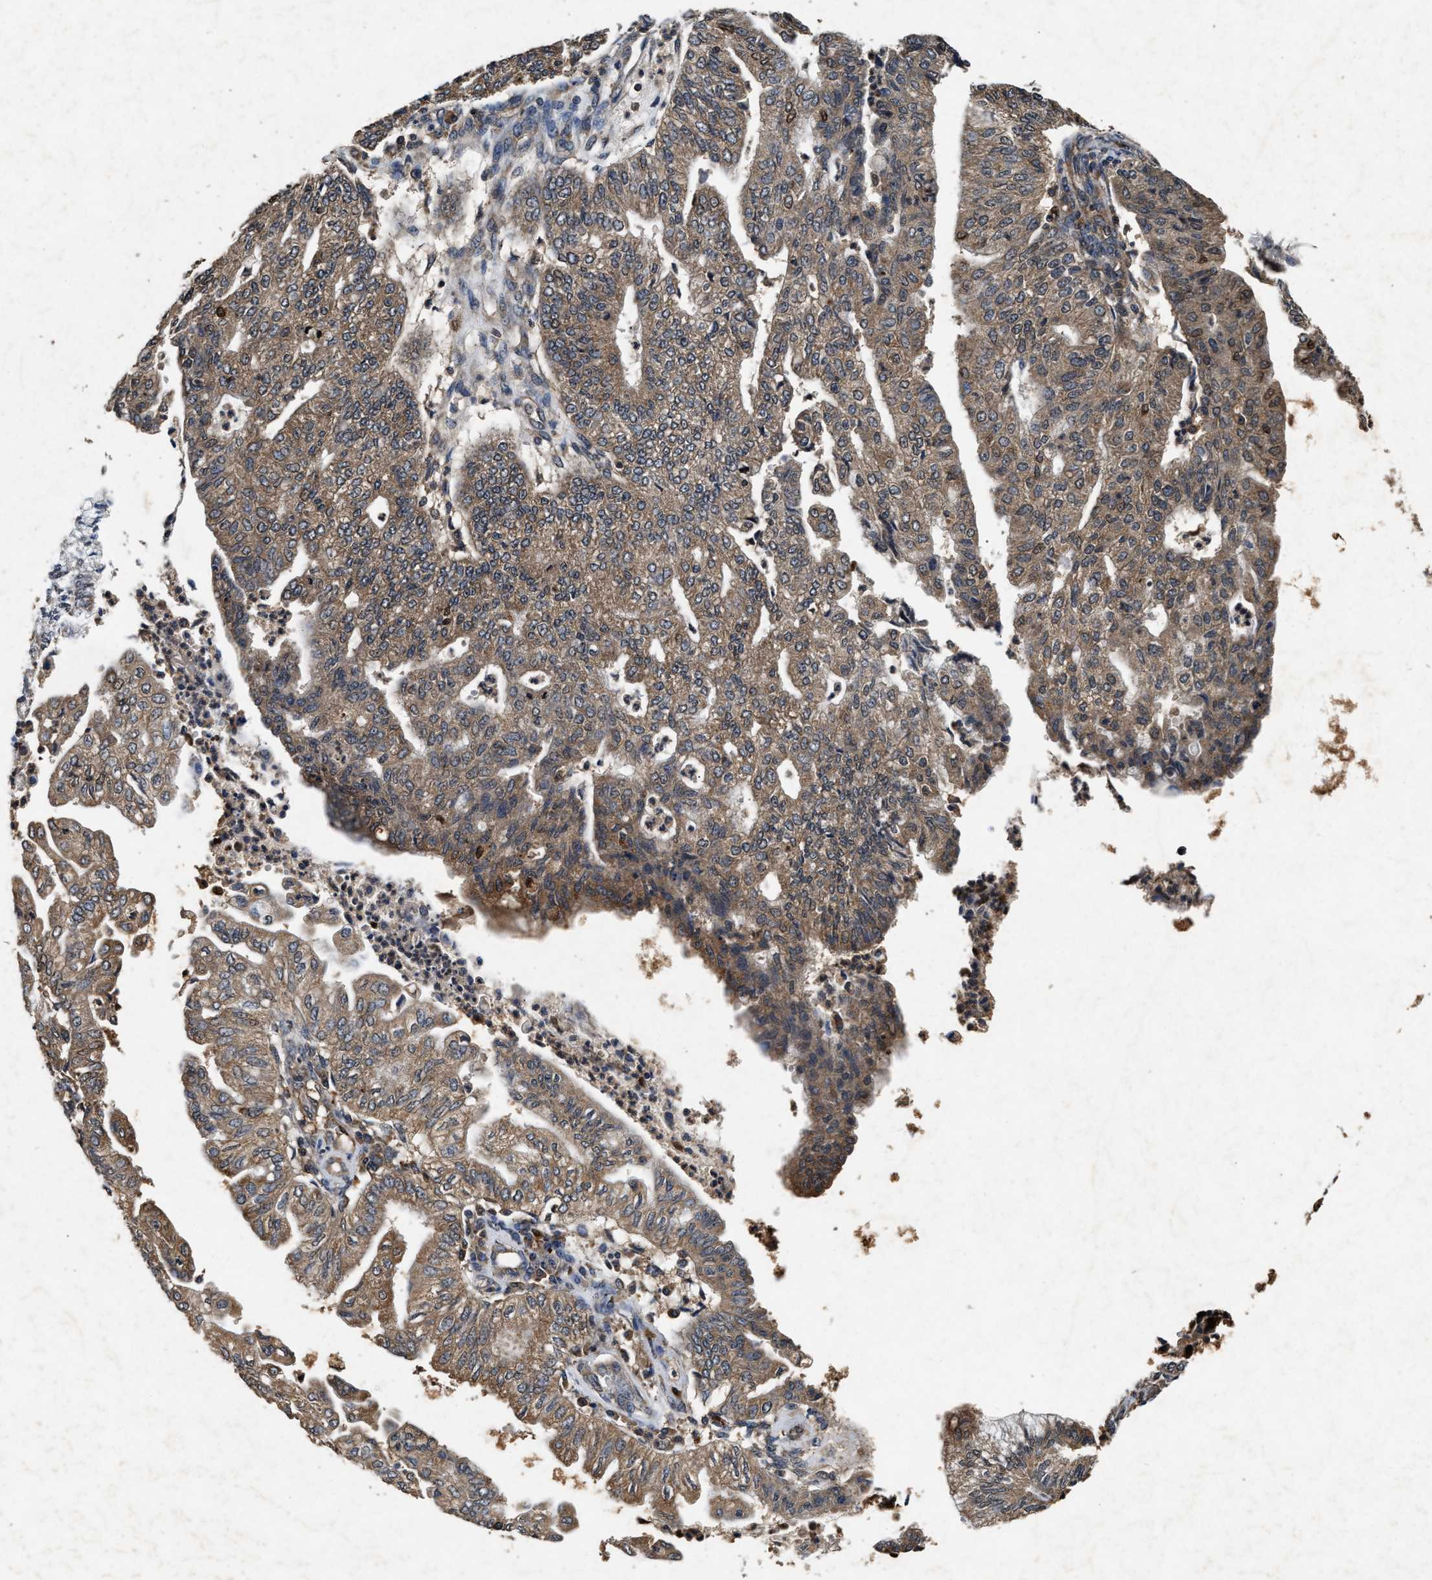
{"staining": {"intensity": "moderate", "quantity": ">75%", "location": "cytoplasmic/membranous"}, "tissue": "endometrial cancer", "cell_type": "Tumor cells", "image_type": "cancer", "snomed": [{"axis": "morphology", "description": "Adenocarcinoma, NOS"}, {"axis": "topography", "description": "Endometrium"}], "caption": "Human endometrial cancer stained with a brown dye displays moderate cytoplasmic/membranous positive positivity in approximately >75% of tumor cells.", "gene": "PDAP1", "patient": {"sex": "female", "age": 59}}